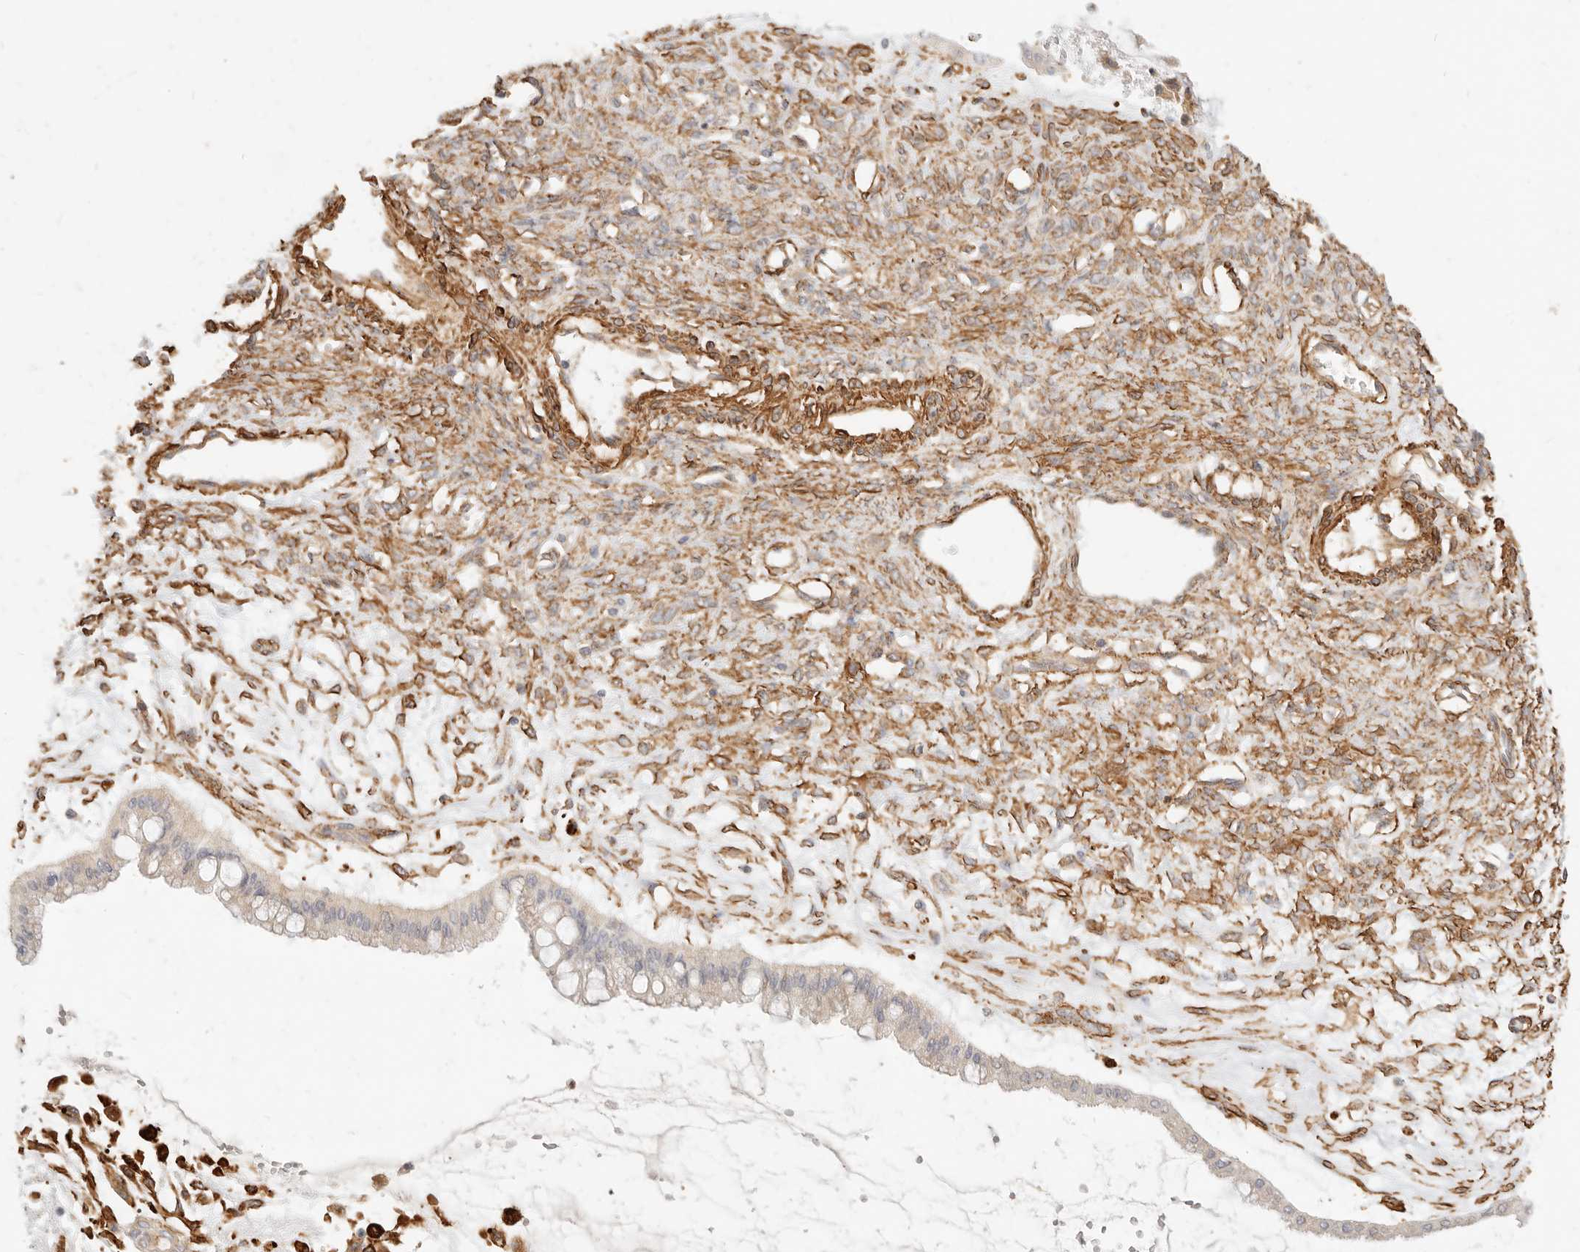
{"staining": {"intensity": "weak", "quantity": "<25%", "location": "cytoplasmic/membranous"}, "tissue": "ovarian cancer", "cell_type": "Tumor cells", "image_type": "cancer", "snomed": [{"axis": "morphology", "description": "Cystadenocarcinoma, mucinous, NOS"}, {"axis": "topography", "description": "Ovary"}], "caption": "A micrograph of ovarian cancer (mucinous cystadenocarcinoma) stained for a protein exhibits no brown staining in tumor cells.", "gene": "TMTC2", "patient": {"sex": "female", "age": 73}}